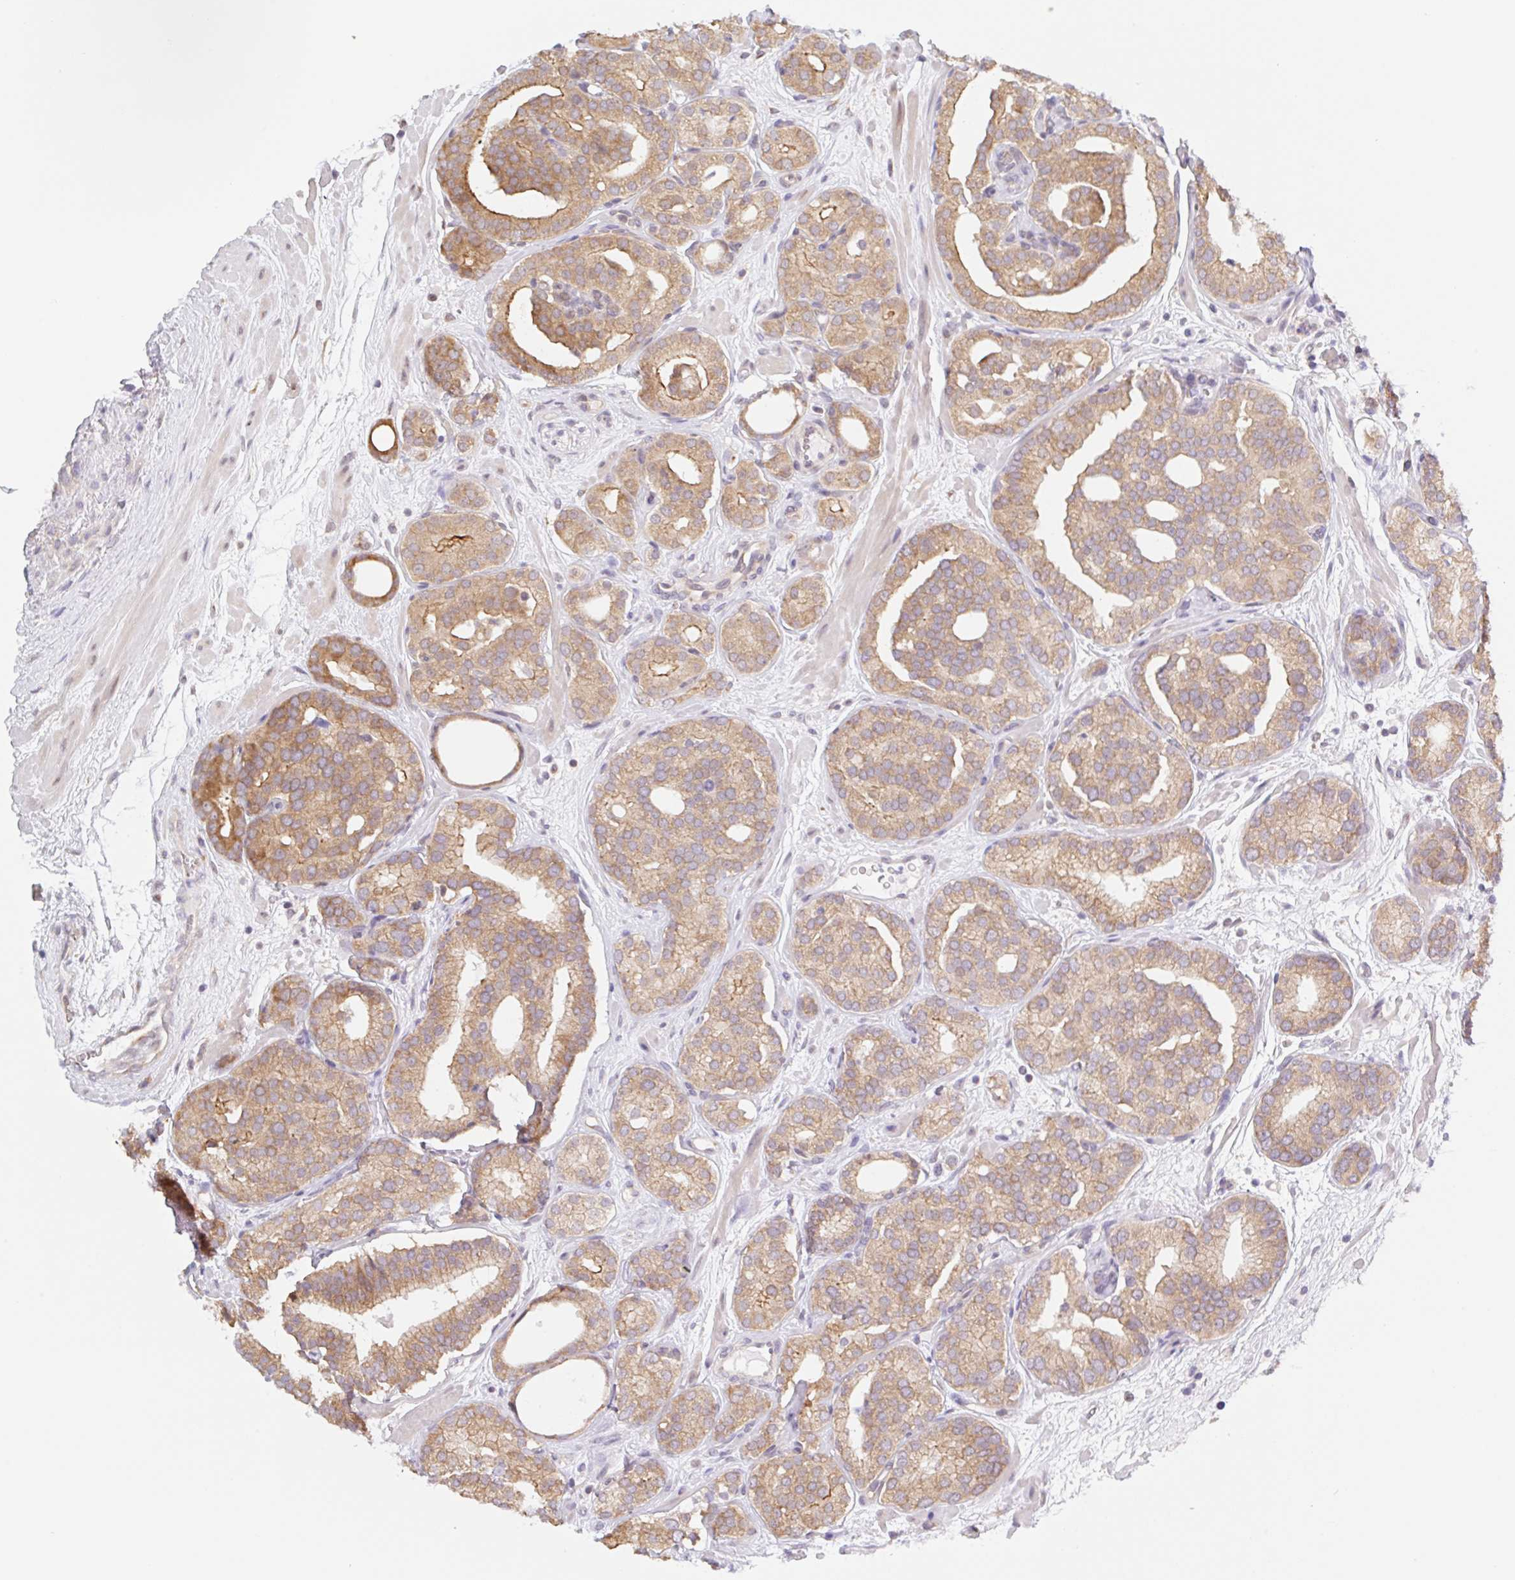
{"staining": {"intensity": "moderate", "quantity": ">75%", "location": "cytoplasmic/membranous"}, "tissue": "prostate cancer", "cell_type": "Tumor cells", "image_type": "cancer", "snomed": [{"axis": "morphology", "description": "Adenocarcinoma, High grade"}, {"axis": "topography", "description": "Prostate"}], "caption": "Immunohistochemistry (DAB (3,3'-diaminobenzidine)) staining of high-grade adenocarcinoma (prostate) displays moderate cytoplasmic/membranous protein staining in about >75% of tumor cells.", "gene": "TBPL2", "patient": {"sex": "male", "age": 66}}